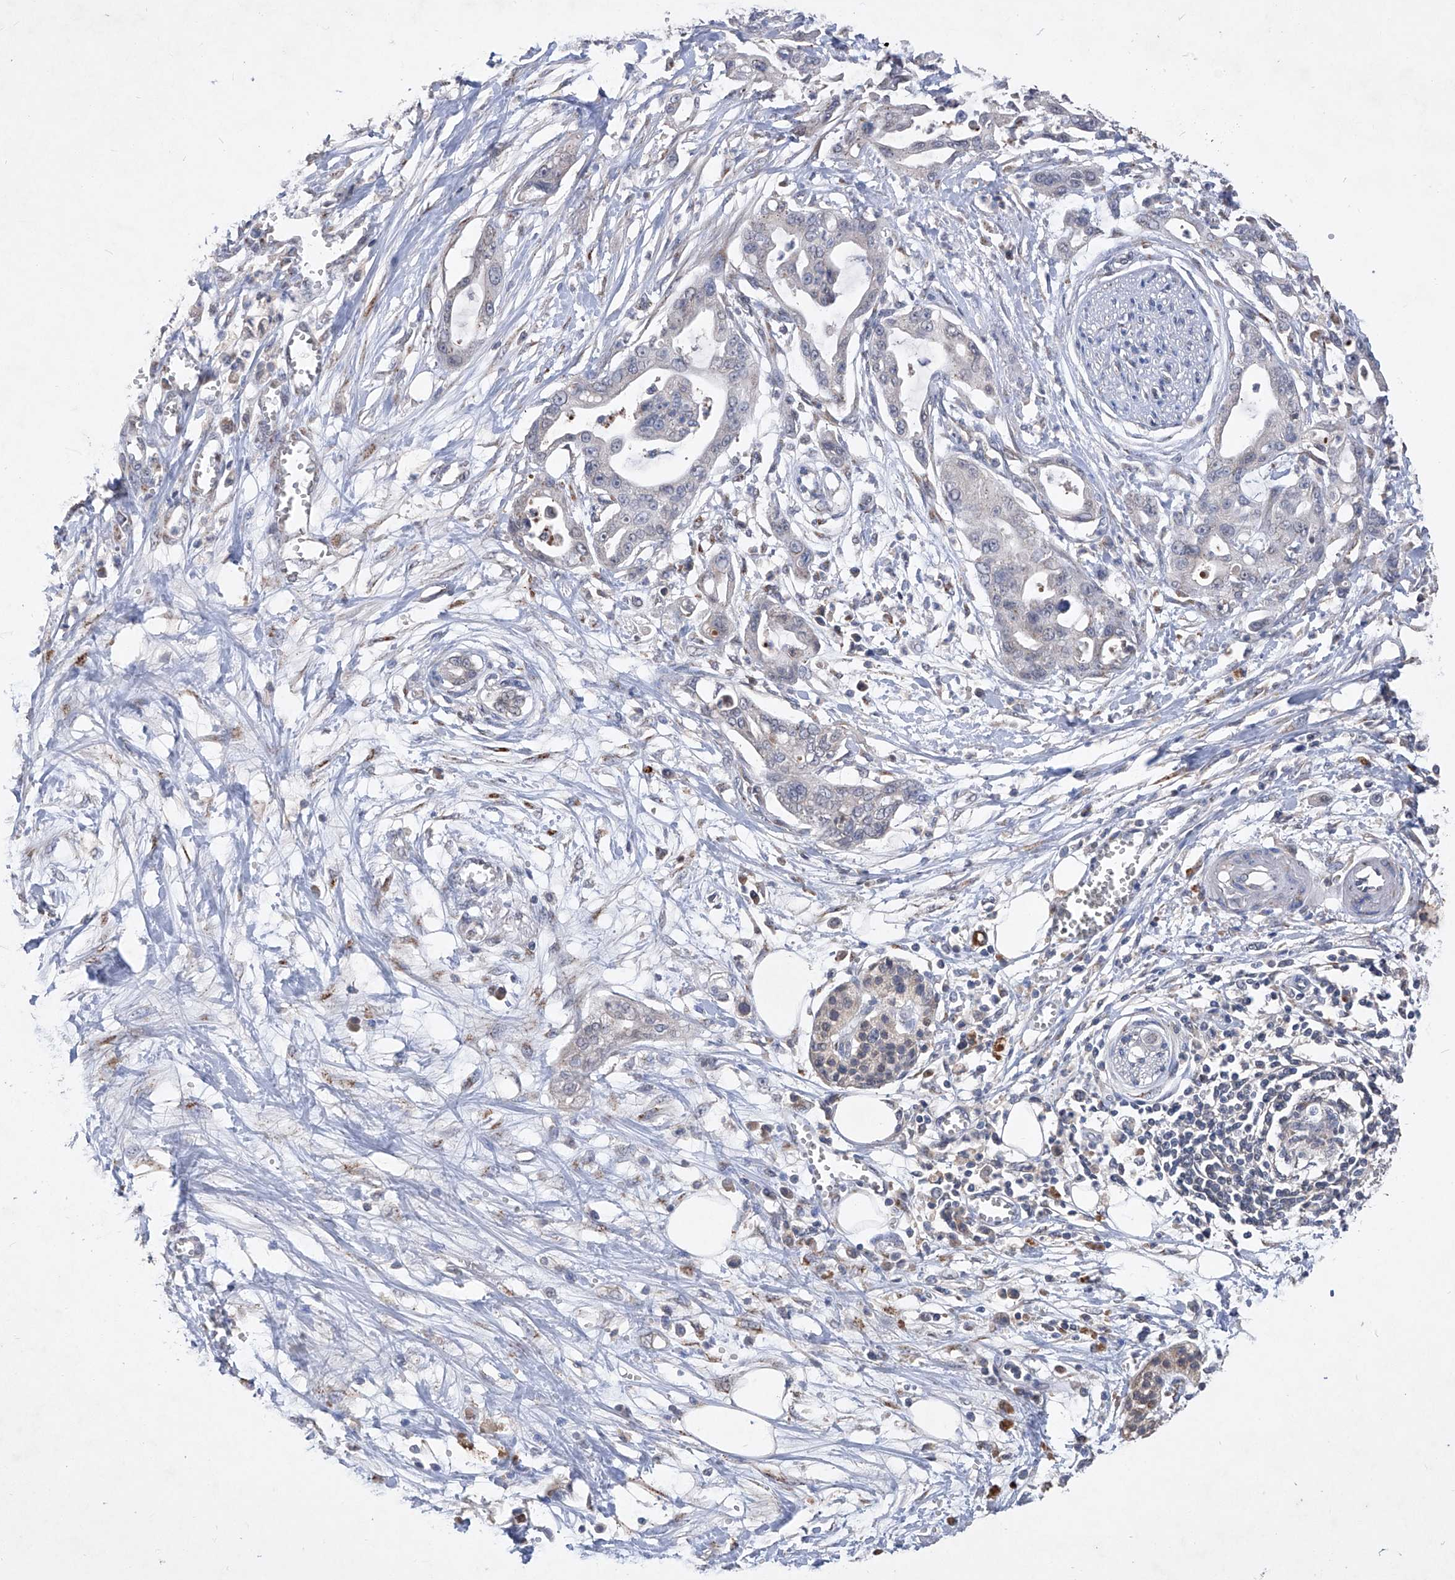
{"staining": {"intensity": "negative", "quantity": "none", "location": "none"}, "tissue": "pancreatic cancer", "cell_type": "Tumor cells", "image_type": "cancer", "snomed": [{"axis": "morphology", "description": "Adenocarcinoma, NOS"}, {"axis": "topography", "description": "Pancreas"}], "caption": "Human pancreatic cancer stained for a protein using immunohistochemistry (IHC) demonstrates no staining in tumor cells.", "gene": "PCSK5", "patient": {"sex": "male", "age": 68}}